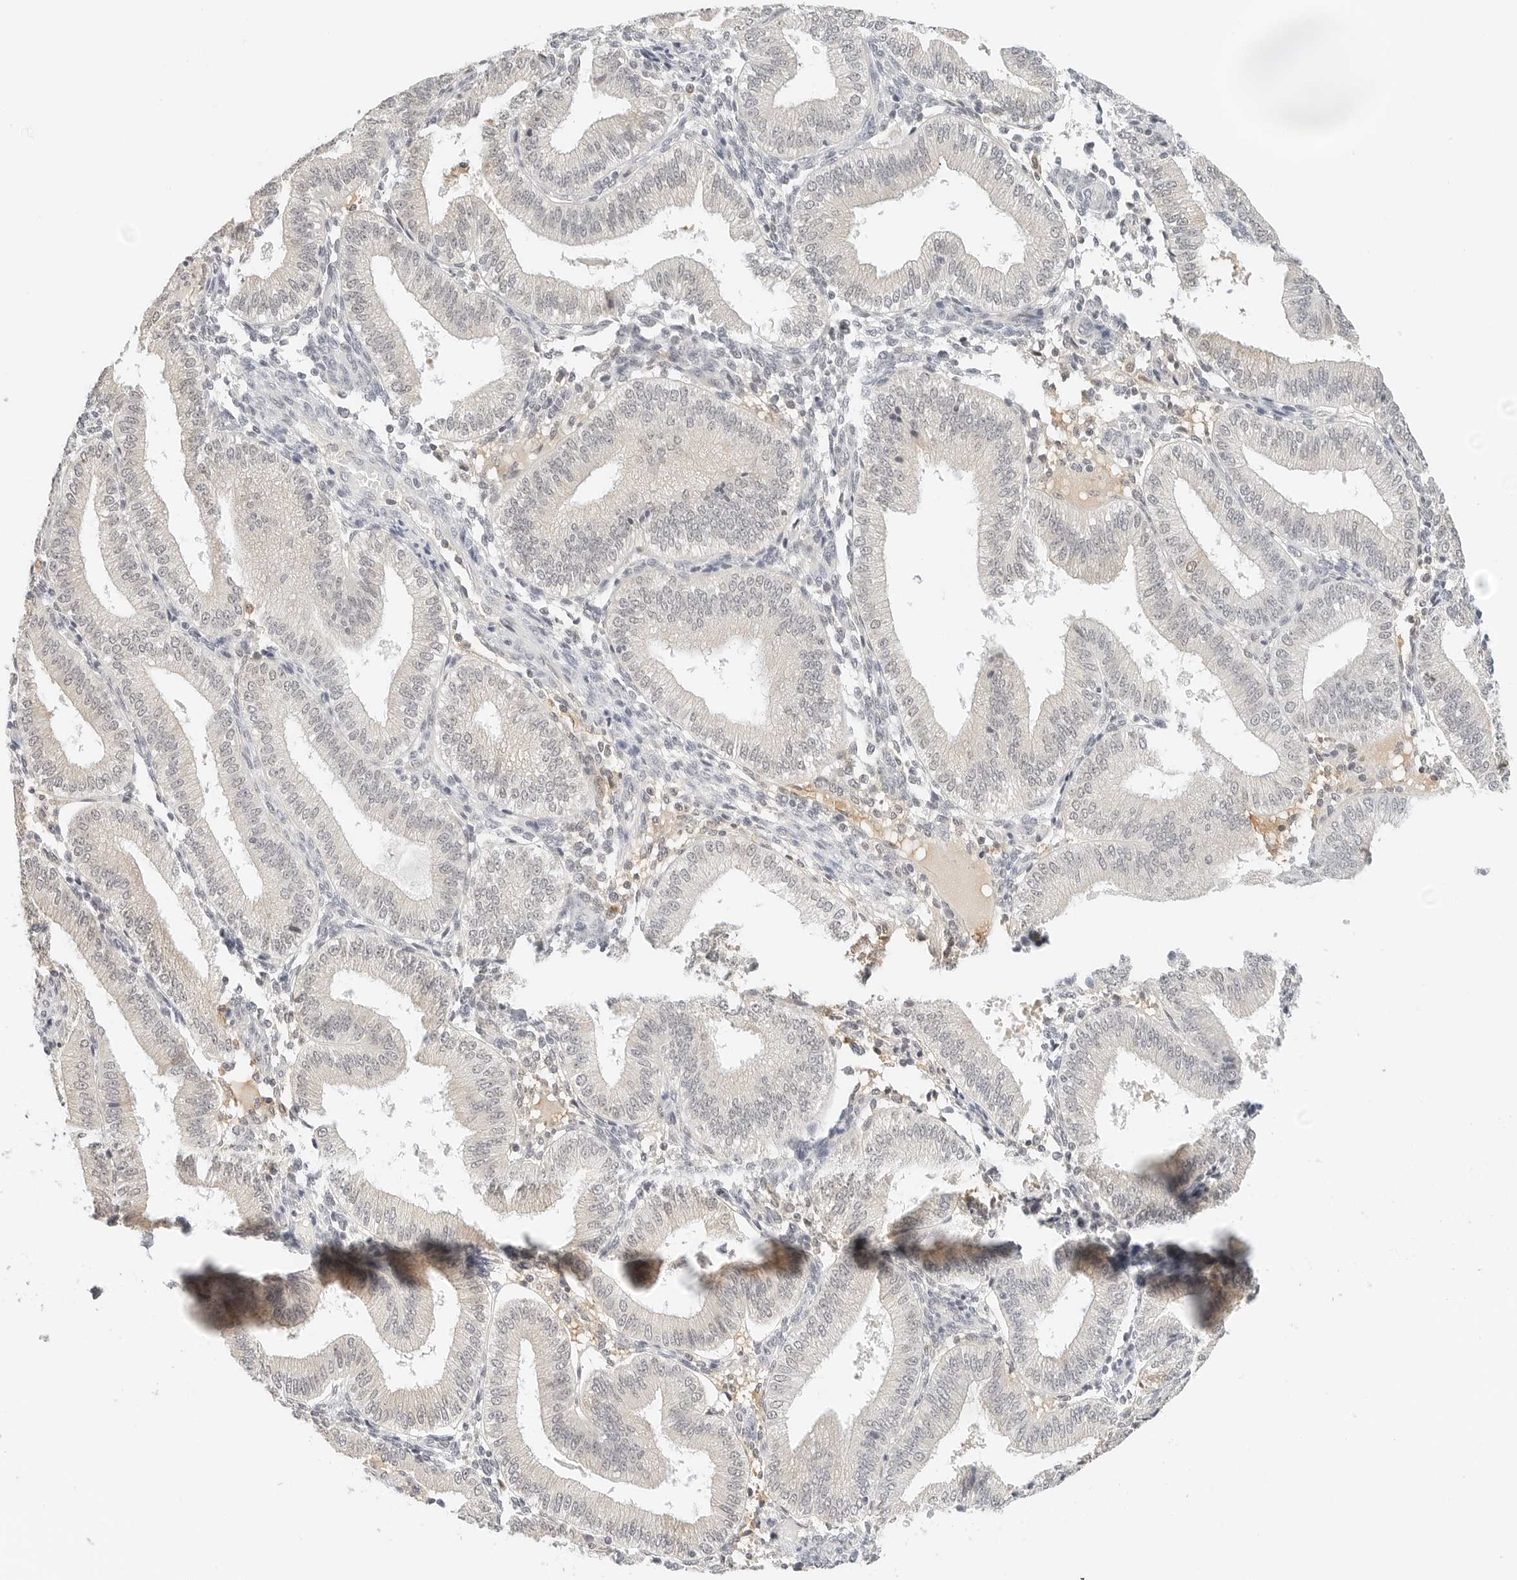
{"staining": {"intensity": "negative", "quantity": "none", "location": "none"}, "tissue": "endometrium", "cell_type": "Cells in endometrial stroma", "image_type": "normal", "snomed": [{"axis": "morphology", "description": "Normal tissue, NOS"}, {"axis": "topography", "description": "Endometrium"}], "caption": "Normal endometrium was stained to show a protein in brown. There is no significant staining in cells in endometrial stroma. (Brightfield microscopy of DAB (3,3'-diaminobenzidine) IHC at high magnification).", "gene": "NEO1", "patient": {"sex": "female", "age": 39}}